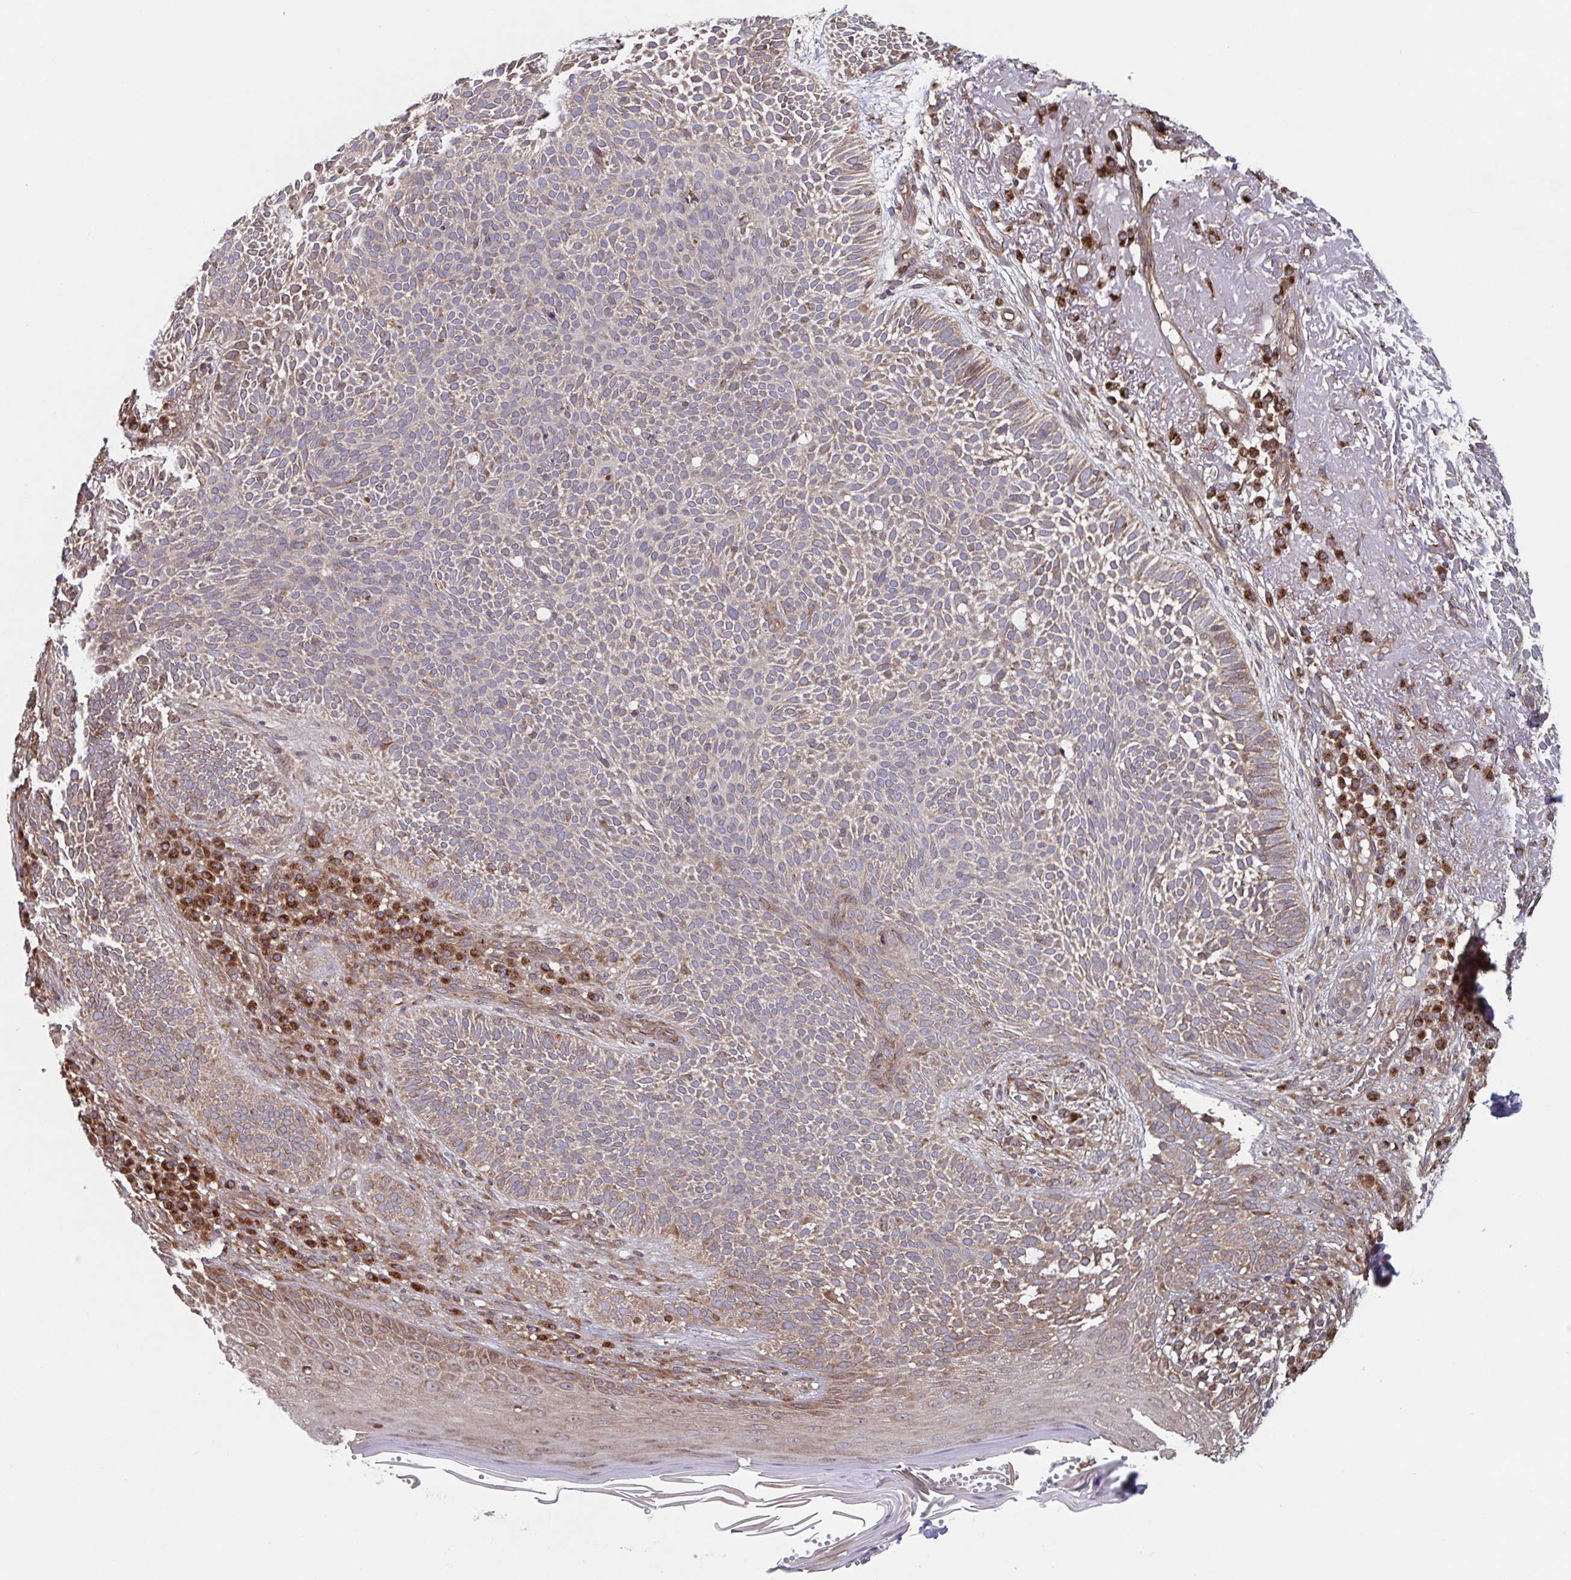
{"staining": {"intensity": "weak", "quantity": "25%-75%", "location": "cytoplasmic/membranous"}, "tissue": "skin cancer", "cell_type": "Tumor cells", "image_type": "cancer", "snomed": [{"axis": "morphology", "description": "Basal cell carcinoma"}, {"axis": "topography", "description": "Skin"}, {"axis": "topography", "description": "Skin of face"}], "caption": "A histopathology image of basal cell carcinoma (skin) stained for a protein exhibits weak cytoplasmic/membranous brown staining in tumor cells.", "gene": "COPB1", "patient": {"sex": "female", "age": 82}}